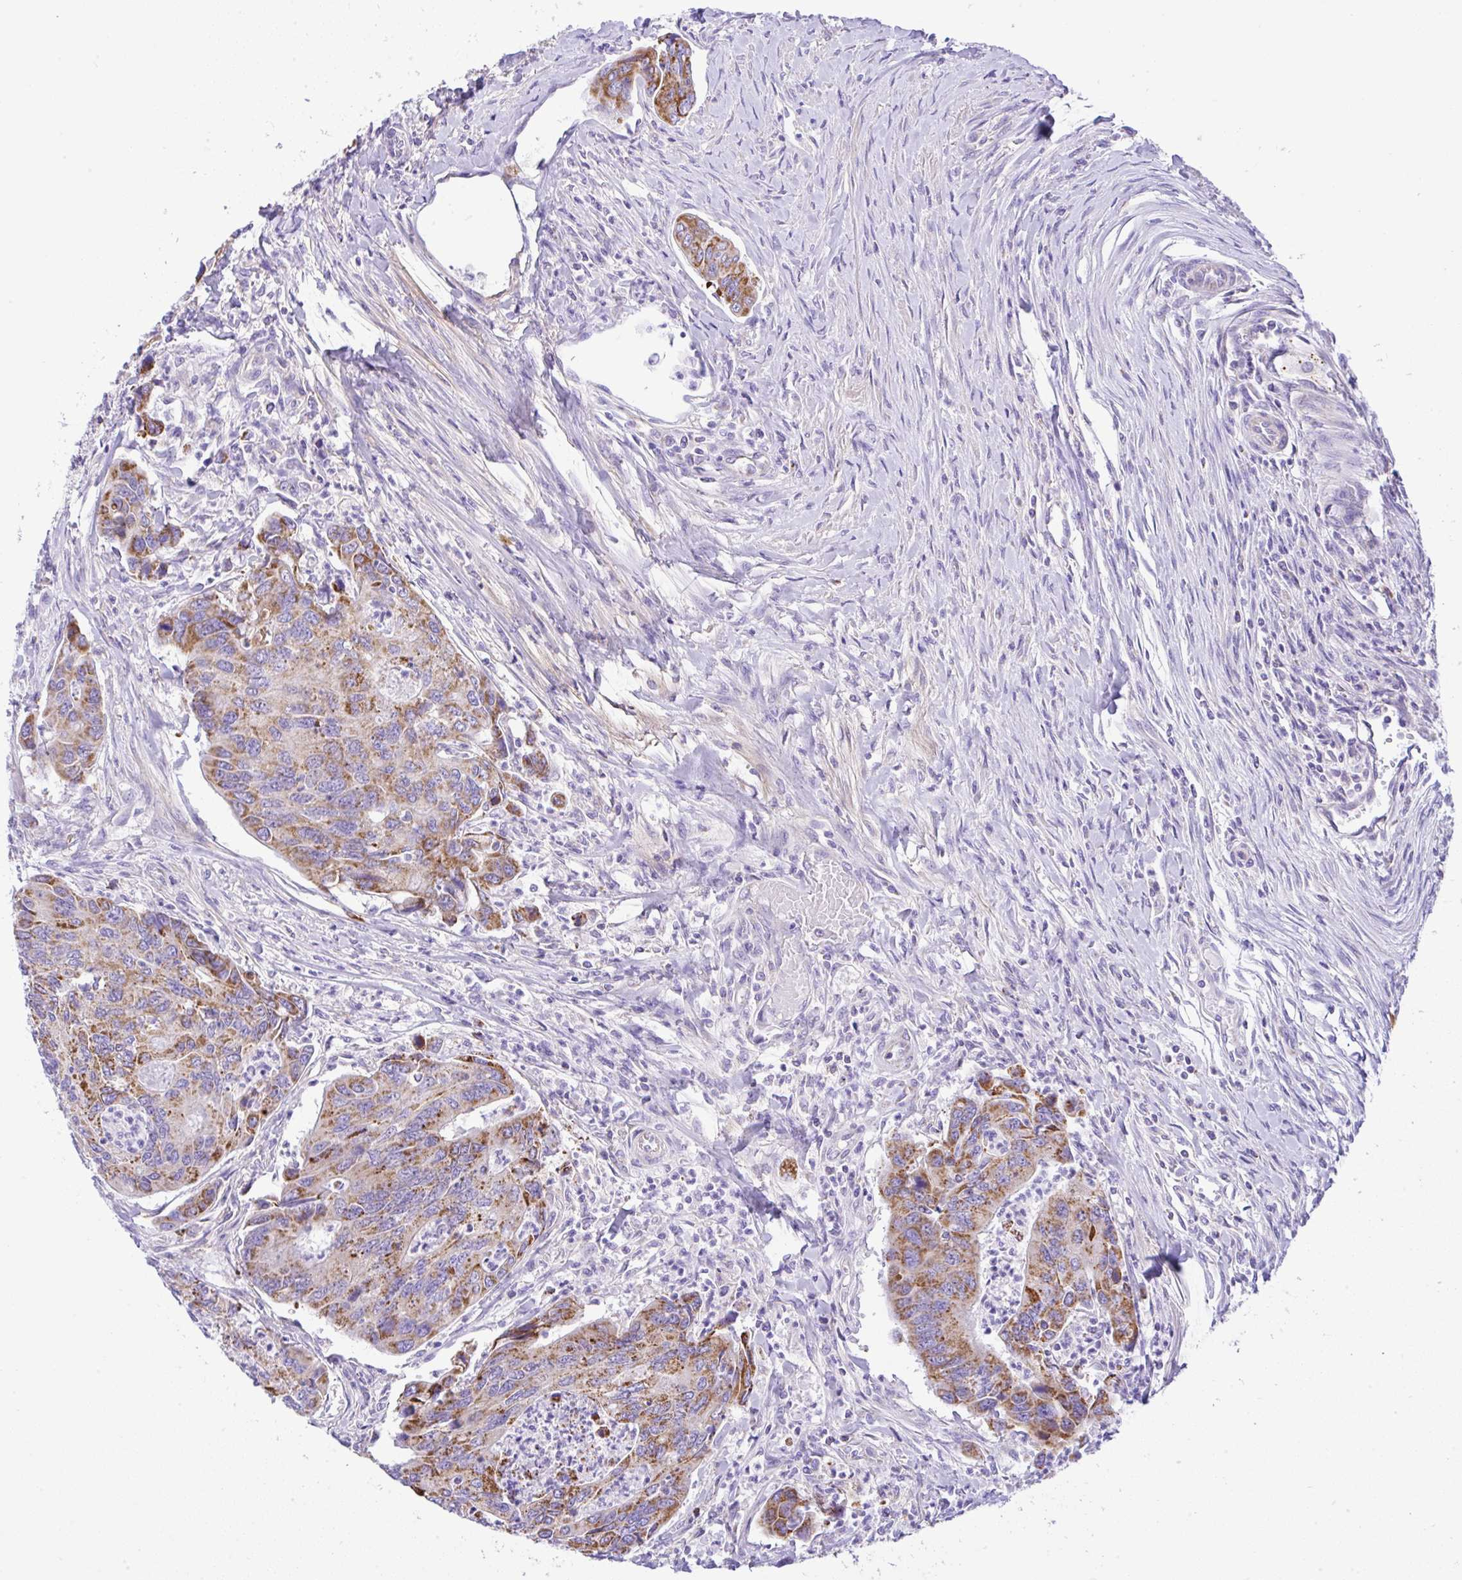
{"staining": {"intensity": "strong", "quantity": ">75%", "location": "cytoplasmic/membranous"}, "tissue": "colorectal cancer", "cell_type": "Tumor cells", "image_type": "cancer", "snomed": [{"axis": "morphology", "description": "Adenocarcinoma, NOS"}, {"axis": "topography", "description": "Colon"}], "caption": "This histopathology image reveals immunohistochemistry staining of human adenocarcinoma (colorectal), with high strong cytoplasmic/membranous positivity in about >75% of tumor cells.", "gene": "SLC13A1", "patient": {"sex": "female", "age": 67}}